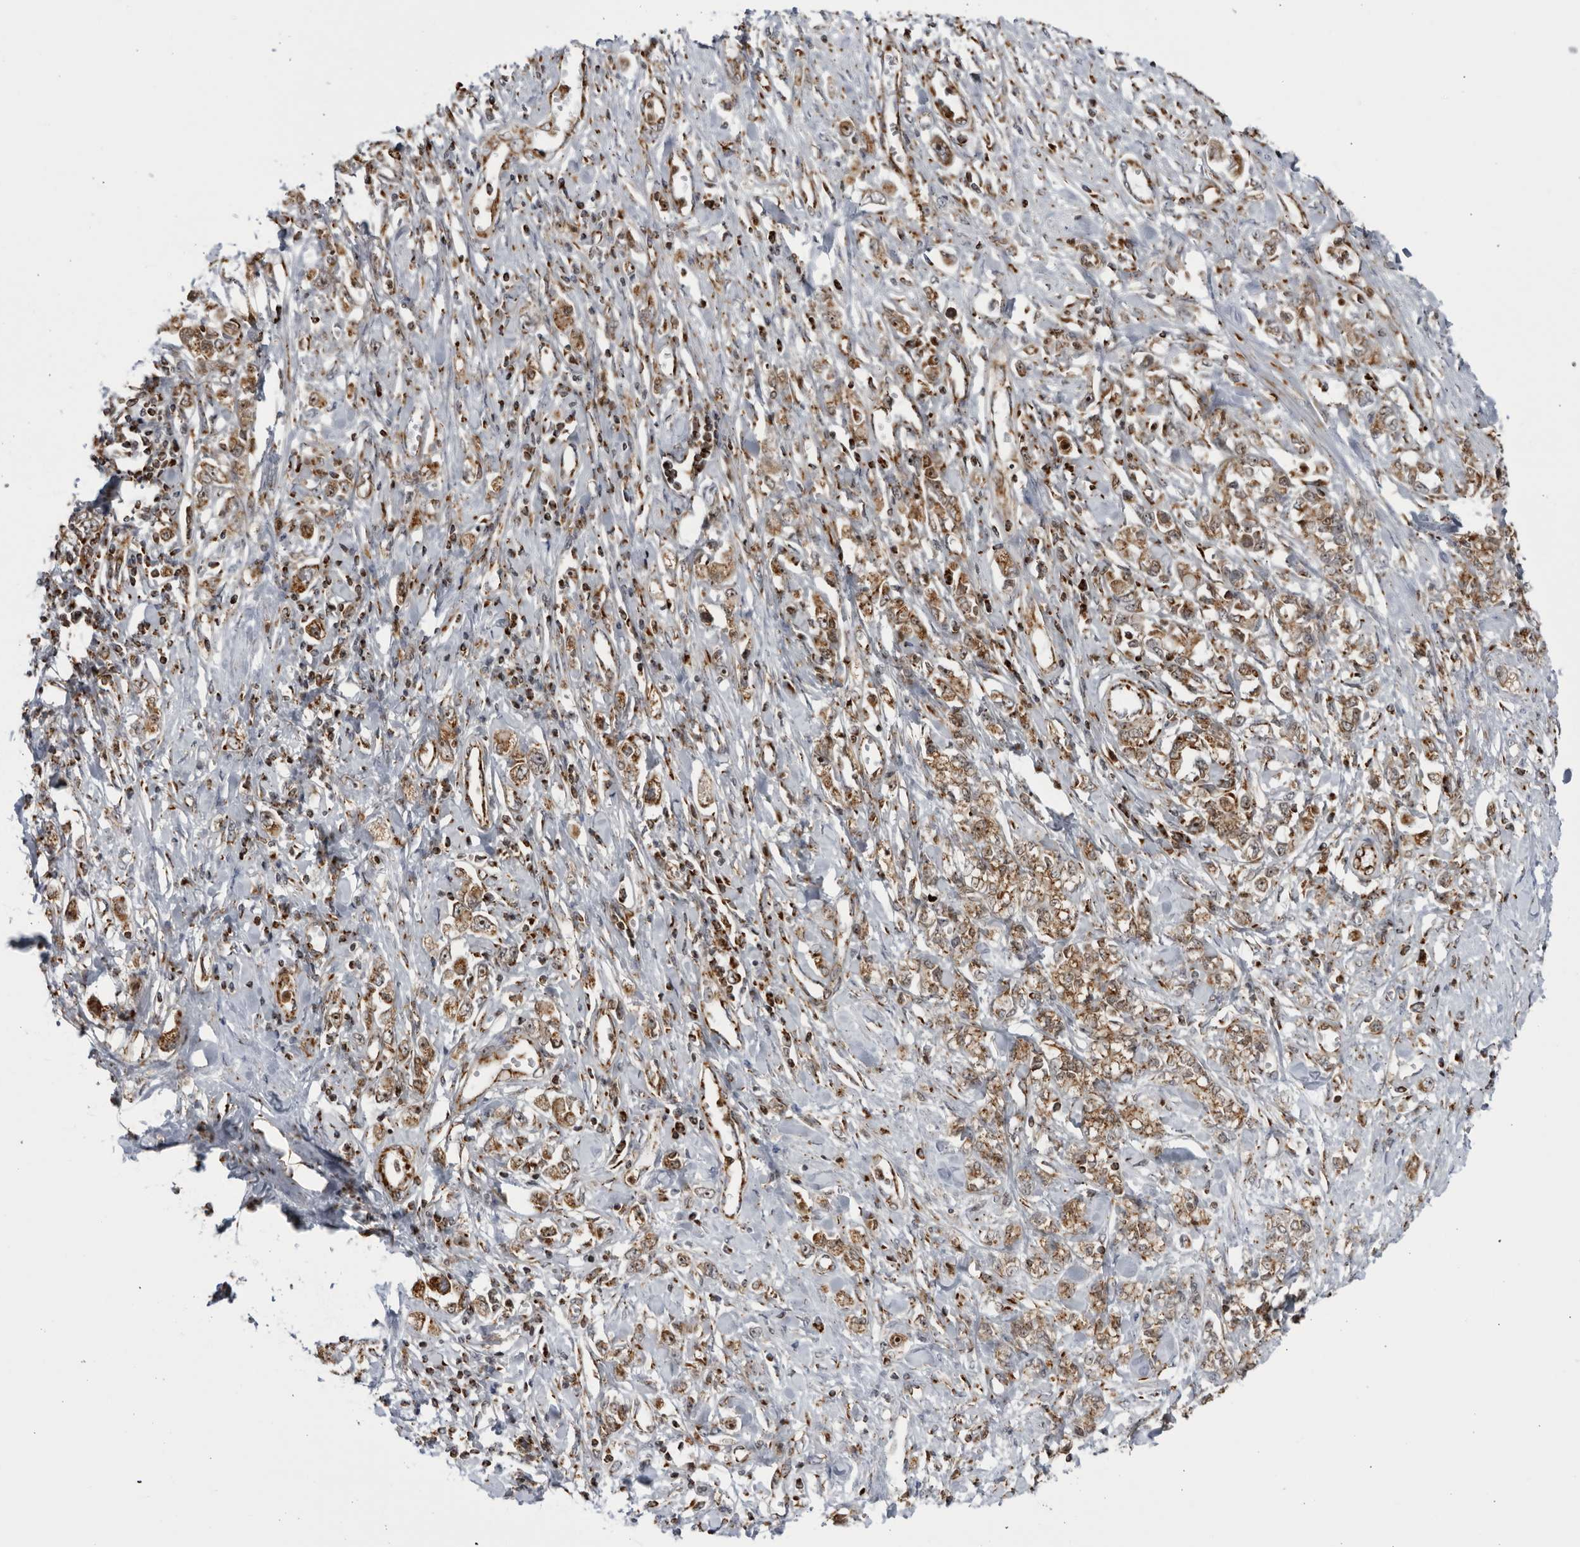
{"staining": {"intensity": "moderate", "quantity": ">75%", "location": "cytoplasmic/membranous"}, "tissue": "stomach cancer", "cell_type": "Tumor cells", "image_type": "cancer", "snomed": [{"axis": "morphology", "description": "Adenocarcinoma, NOS"}, {"axis": "topography", "description": "Stomach"}], "caption": "Tumor cells demonstrate moderate cytoplasmic/membranous staining in about >75% of cells in stomach cancer (adenocarcinoma).", "gene": "RBM34", "patient": {"sex": "female", "age": 76}}